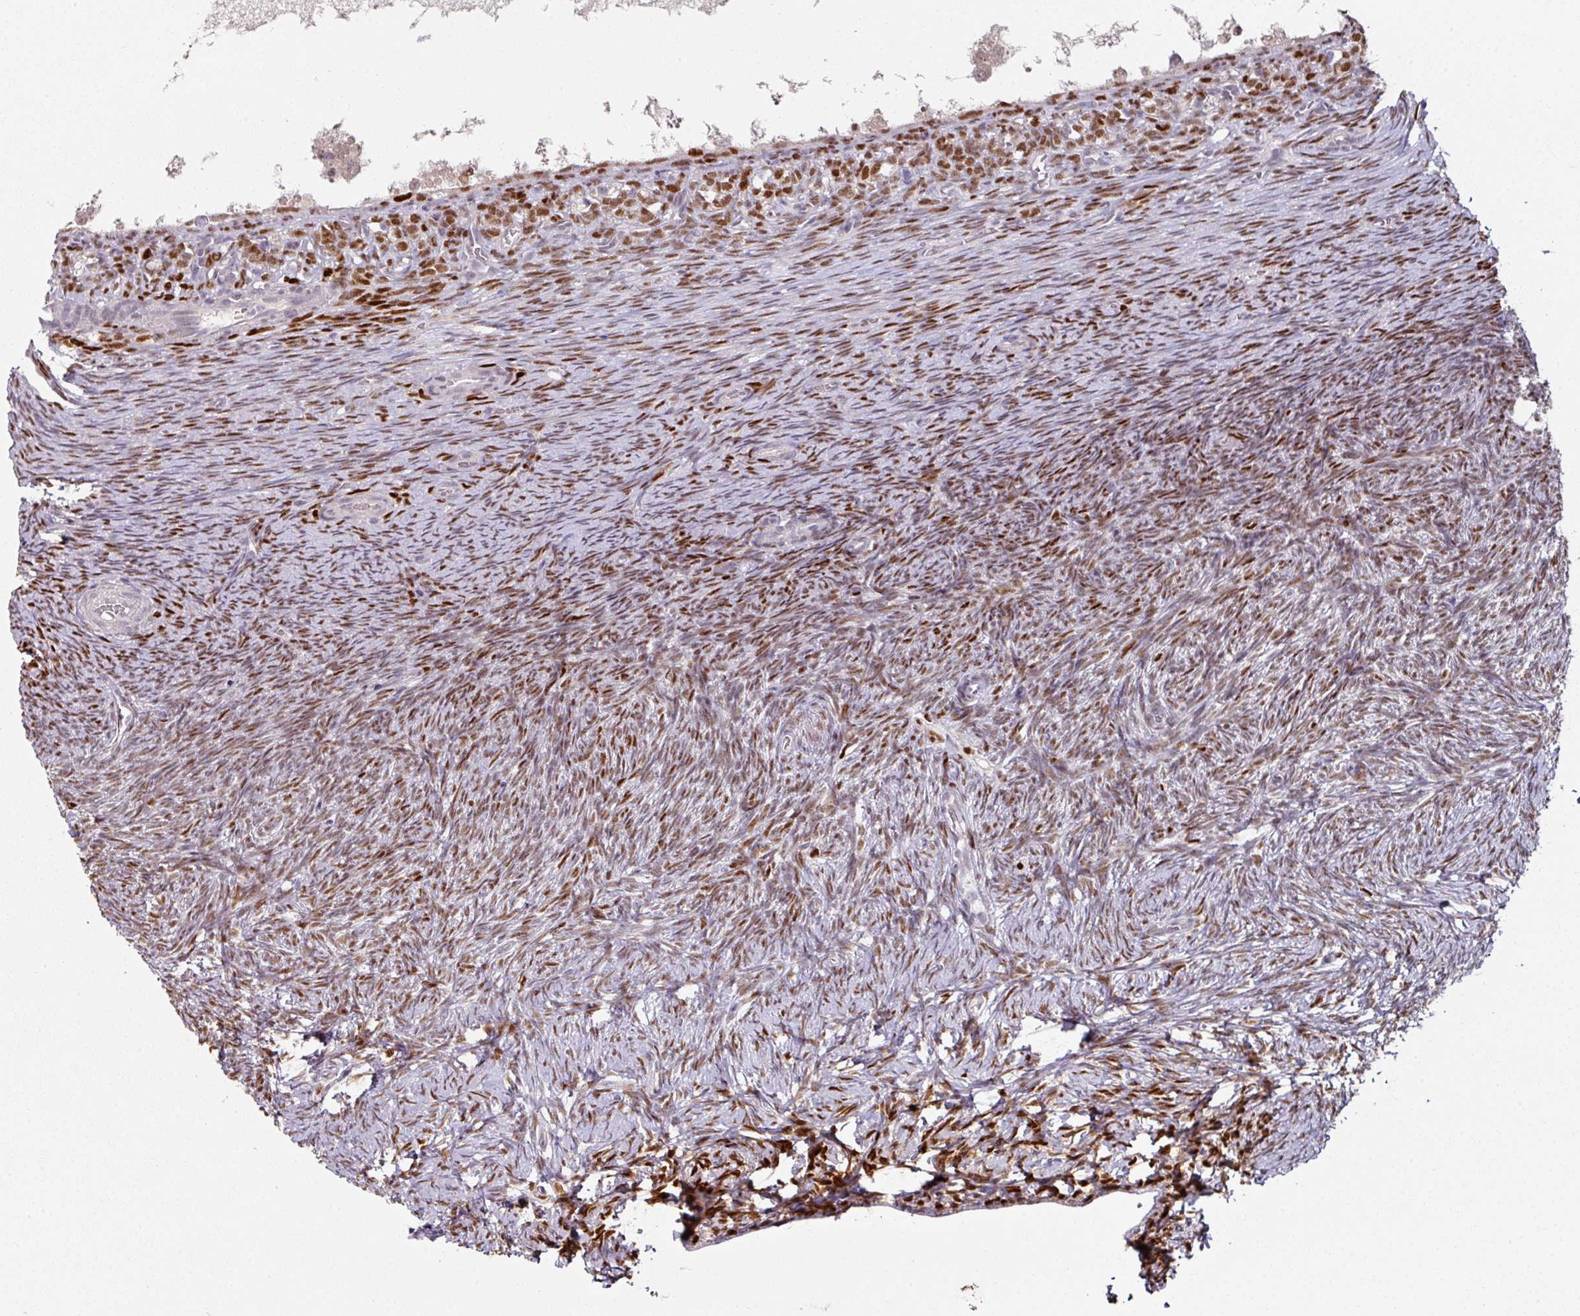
{"staining": {"intensity": "strong", "quantity": ">75%", "location": "nuclear"}, "tissue": "ovary", "cell_type": "Ovarian stroma cells", "image_type": "normal", "snomed": [{"axis": "morphology", "description": "Normal tissue, NOS"}, {"axis": "topography", "description": "Ovary"}], "caption": "IHC histopathology image of benign ovary: human ovary stained using immunohistochemistry shows high levels of strong protein expression localized specifically in the nuclear of ovarian stroma cells, appearing as a nuclear brown color.", "gene": "ELK1", "patient": {"sex": "female", "age": 39}}